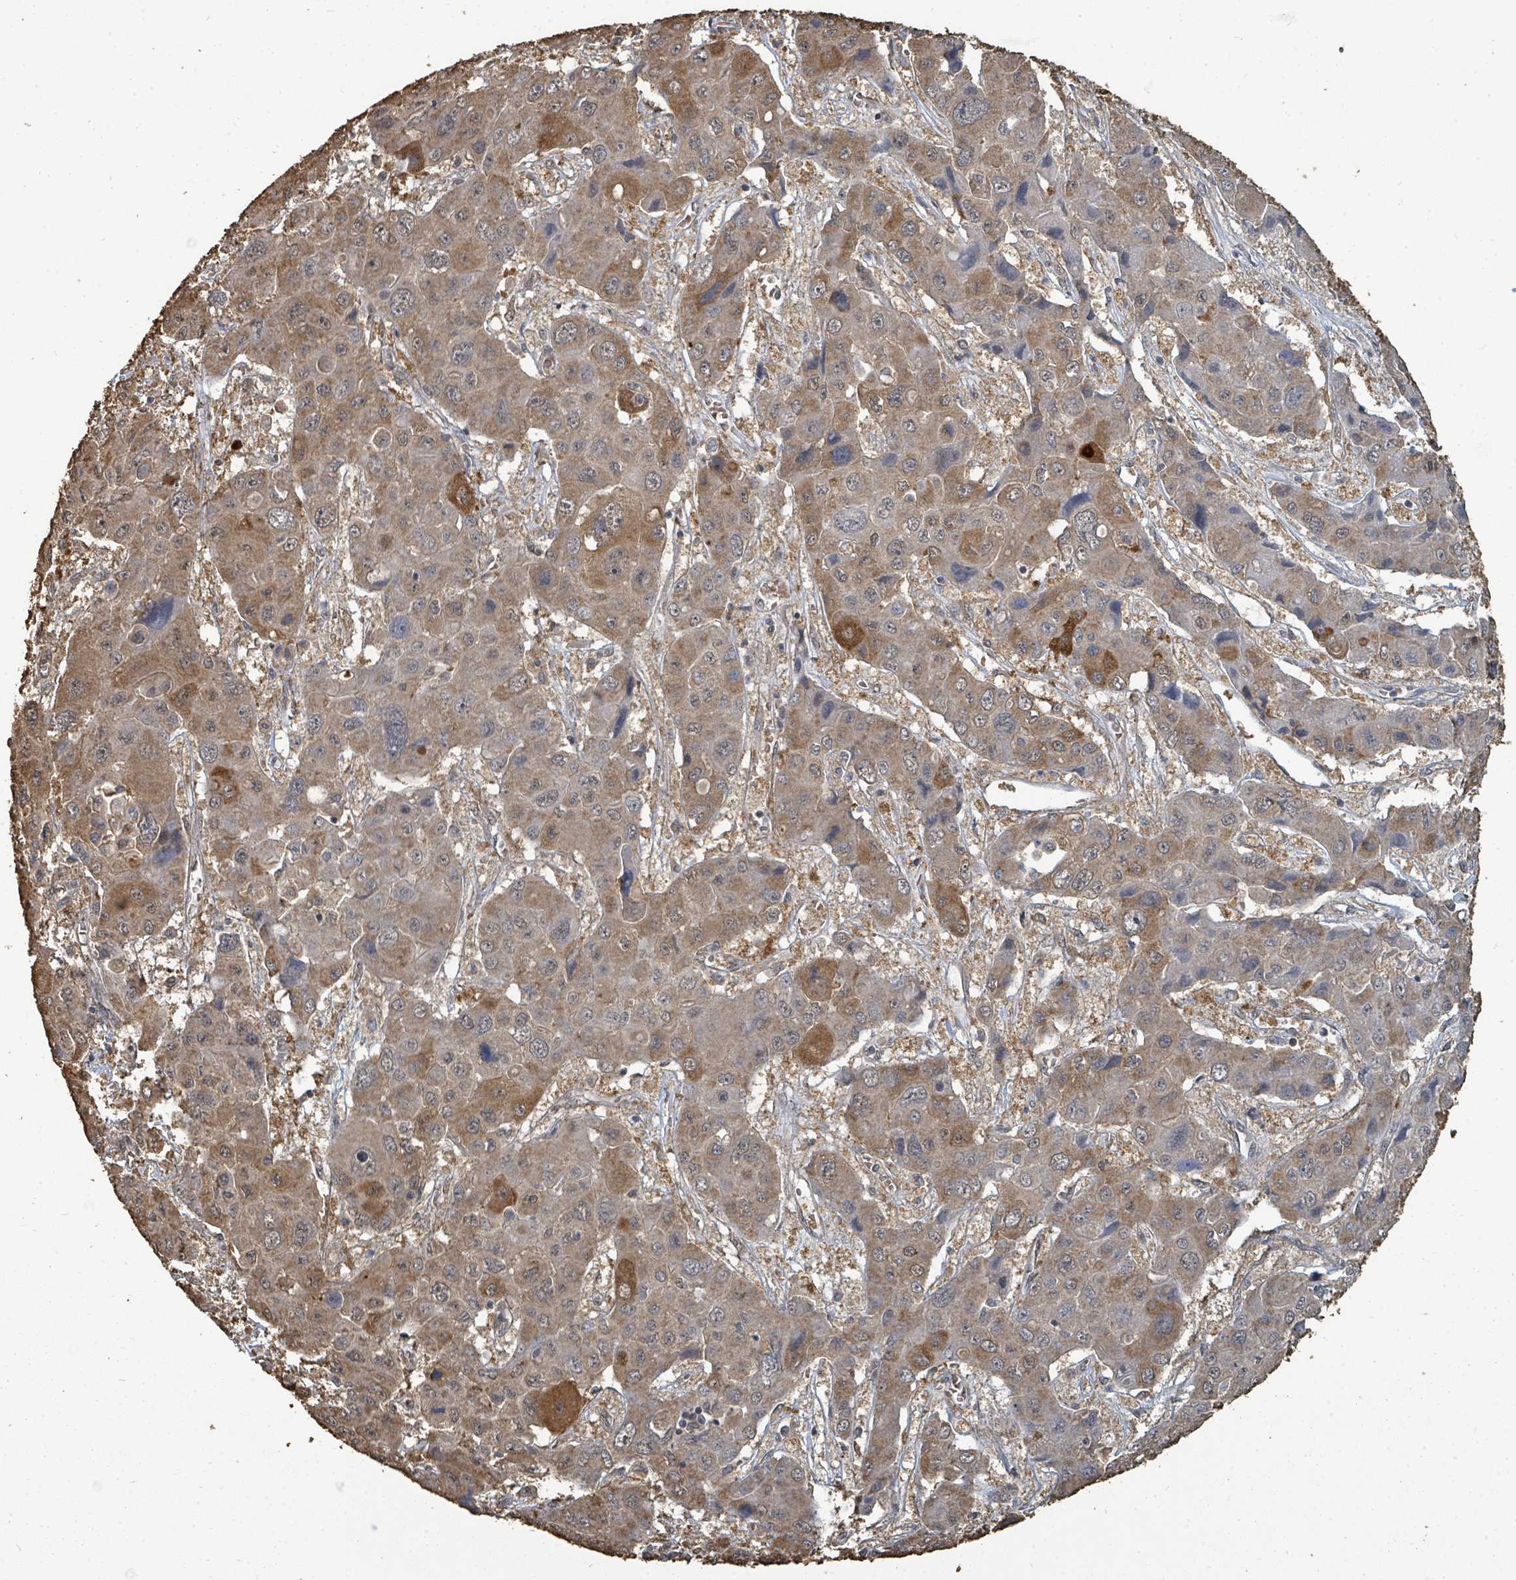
{"staining": {"intensity": "moderate", "quantity": "25%-75%", "location": "cytoplasmic/membranous"}, "tissue": "liver cancer", "cell_type": "Tumor cells", "image_type": "cancer", "snomed": [{"axis": "morphology", "description": "Cholangiocarcinoma"}, {"axis": "topography", "description": "Liver"}], "caption": "High-power microscopy captured an IHC micrograph of liver cancer, revealing moderate cytoplasmic/membranous expression in approximately 25%-75% of tumor cells. (DAB IHC, brown staining for protein, blue staining for nuclei).", "gene": "C6orf52", "patient": {"sex": "male", "age": 67}}